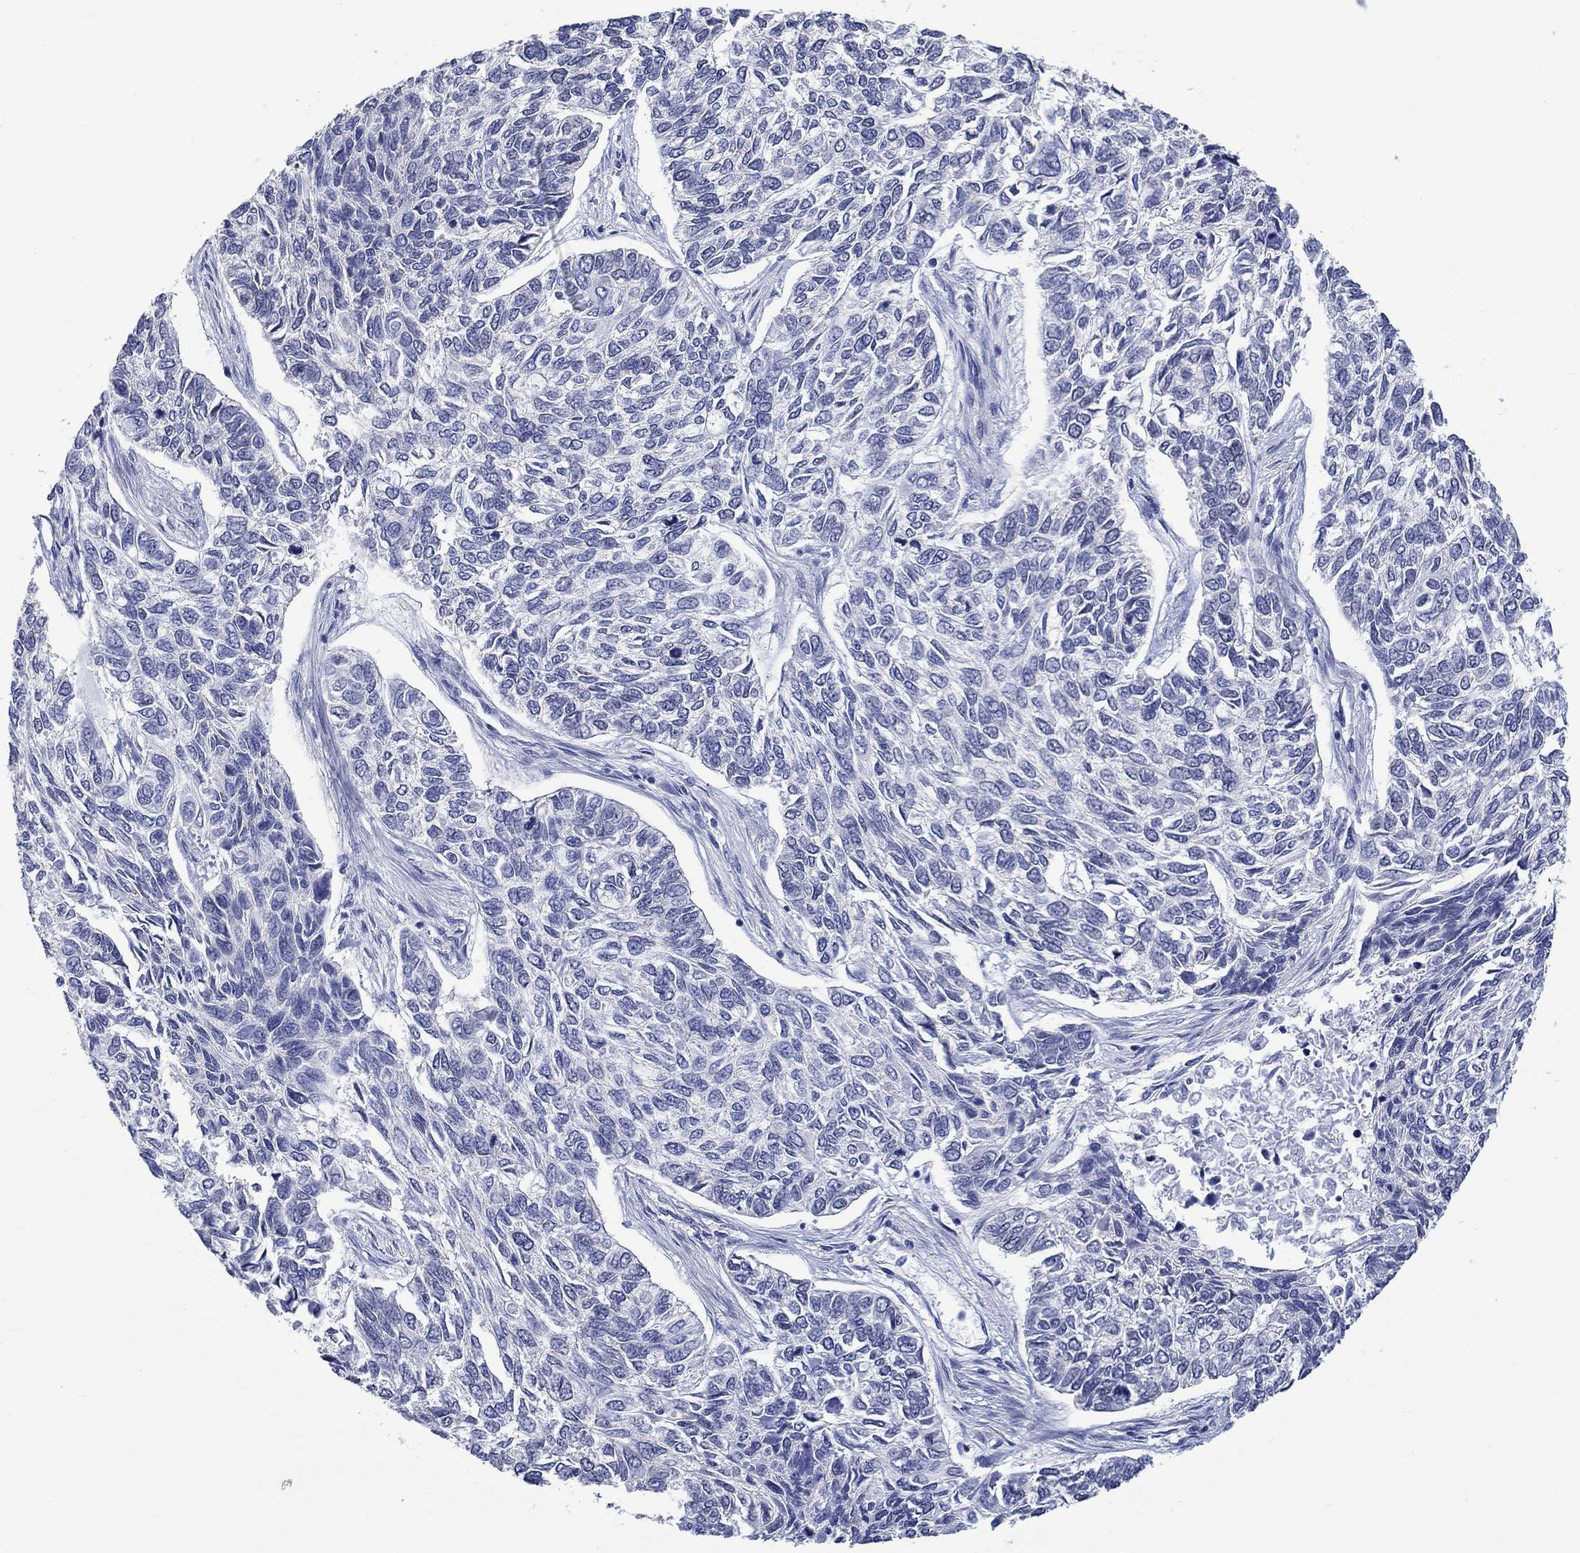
{"staining": {"intensity": "negative", "quantity": "none", "location": "none"}, "tissue": "skin cancer", "cell_type": "Tumor cells", "image_type": "cancer", "snomed": [{"axis": "morphology", "description": "Basal cell carcinoma"}, {"axis": "topography", "description": "Skin"}], "caption": "Skin cancer was stained to show a protein in brown. There is no significant expression in tumor cells. (Immunohistochemistry (ihc), brightfield microscopy, high magnification).", "gene": "MSI1", "patient": {"sex": "female", "age": 65}}